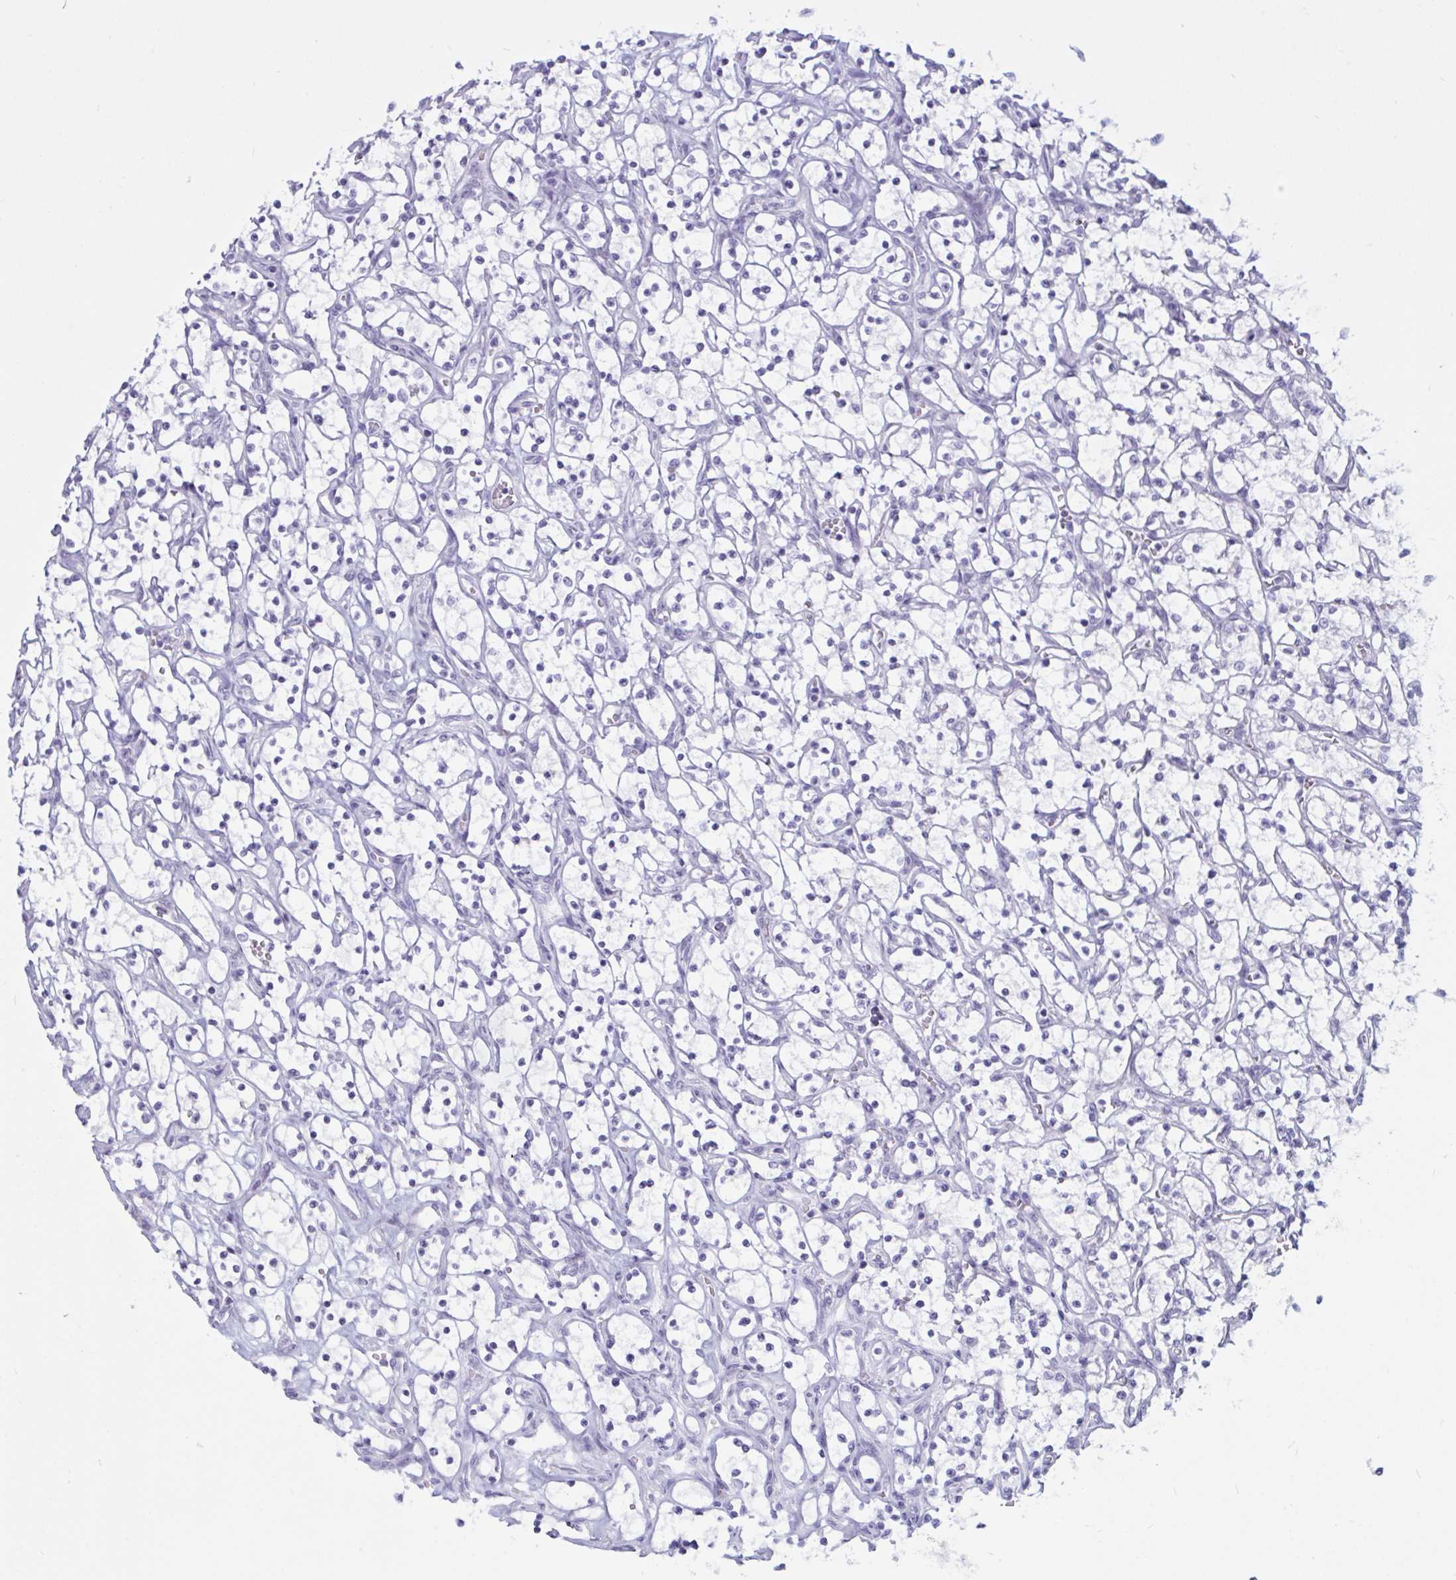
{"staining": {"intensity": "negative", "quantity": "none", "location": "none"}, "tissue": "renal cancer", "cell_type": "Tumor cells", "image_type": "cancer", "snomed": [{"axis": "morphology", "description": "Adenocarcinoma, NOS"}, {"axis": "topography", "description": "Kidney"}], "caption": "This is an immunohistochemistry (IHC) photomicrograph of human renal cancer. There is no positivity in tumor cells.", "gene": "BBS10", "patient": {"sex": "female", "age": 69}}